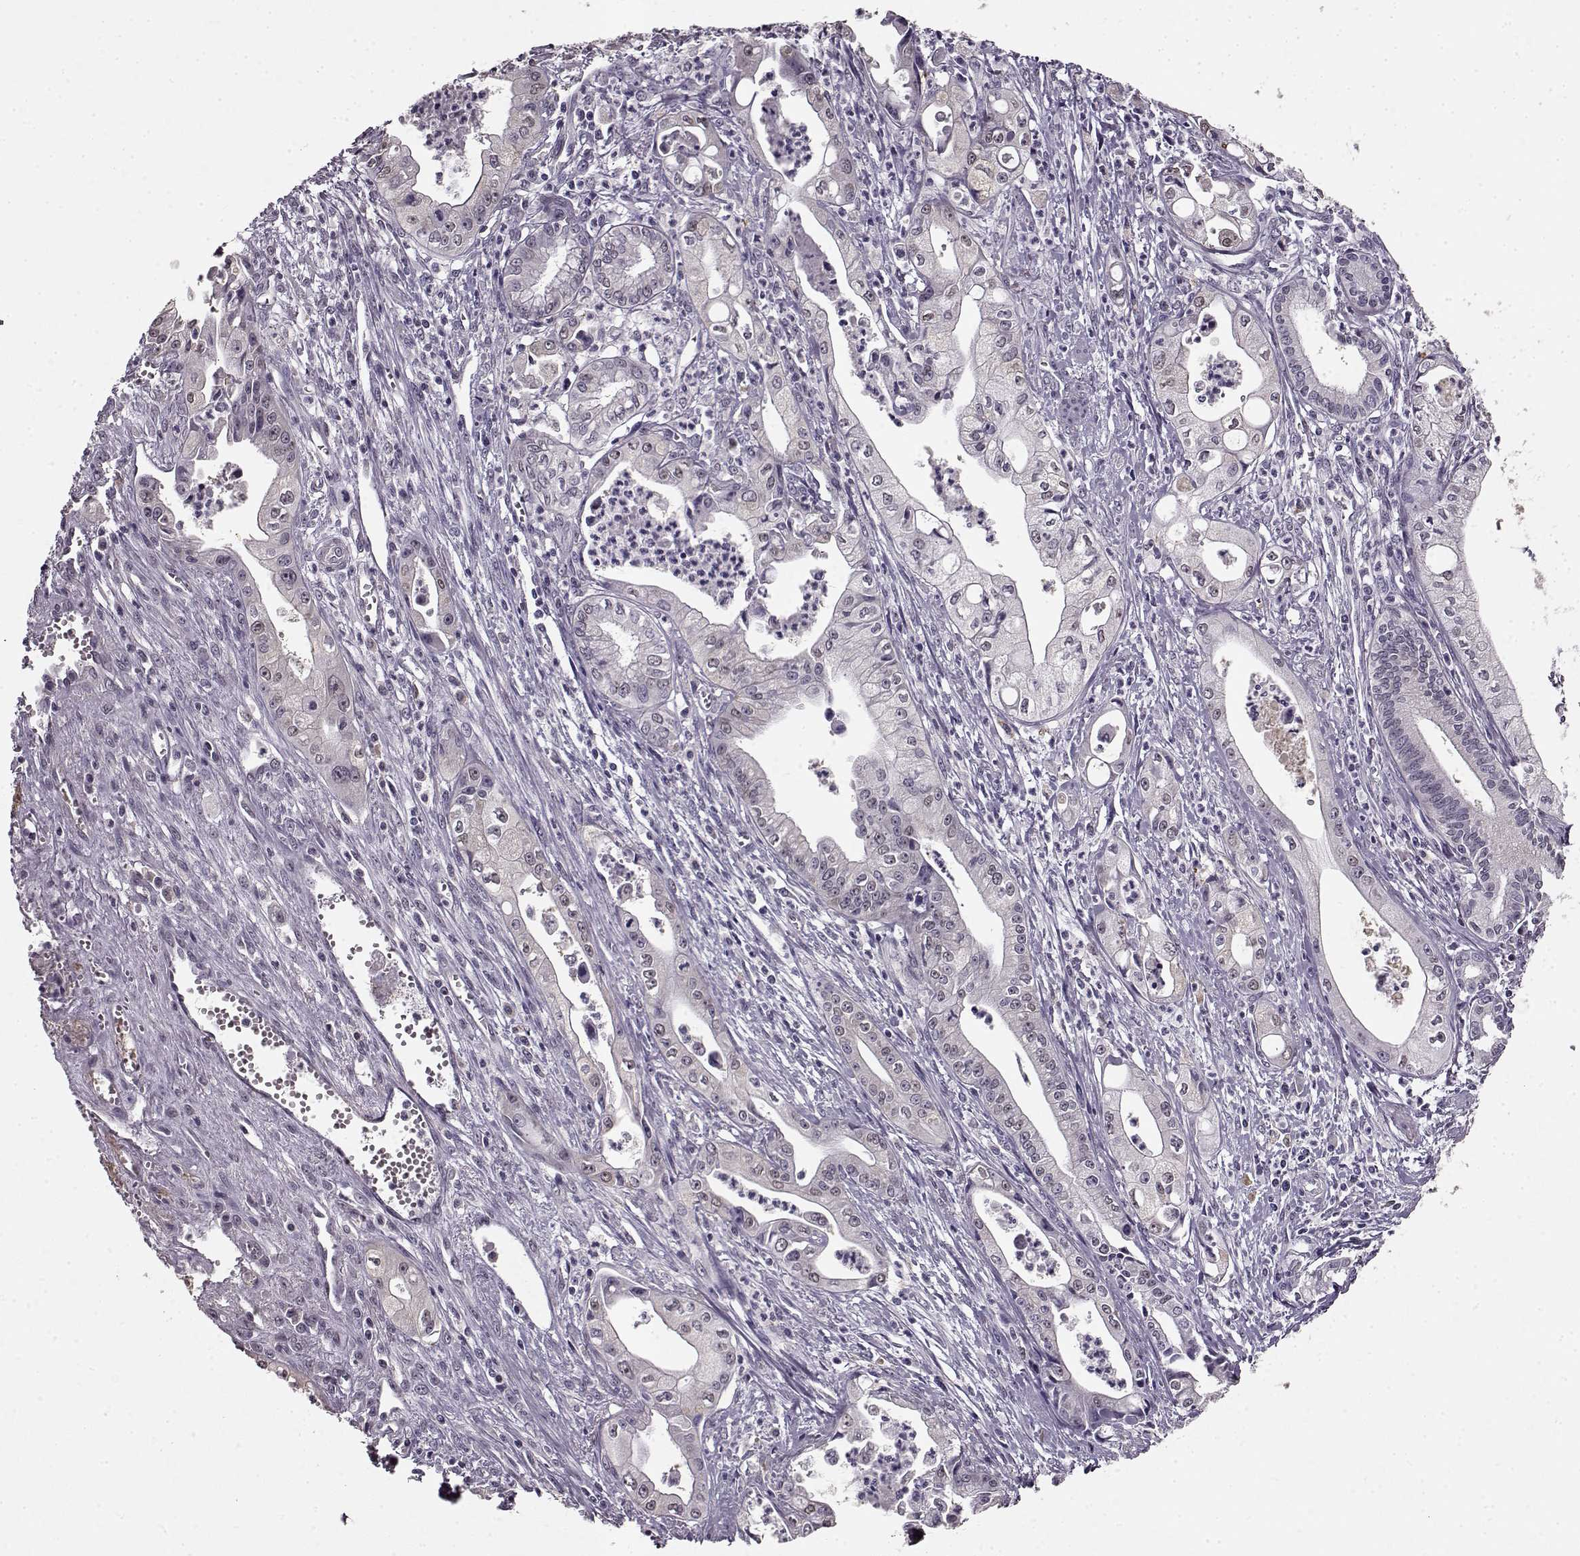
{"staining": {"intensity": "weak", "quantity": "<25%", "location": "nuclear"}, "tissue": "pancreatic cancer", "cell_type": "Tumor cells", "image_type": "cancer", "snomed": [{"axis": "morphology", "description": "Adenocarcinoma, NOS"}, {"axis": "topography", "description": "Pancreas"}], "caption": "This is an immunohistochemistry micrograph of human pancreatic adenocarcinoma. There is no positivity in tumor cells.", "gene": "RP1L1", "patient": {"sex": "female", "age": 65}}